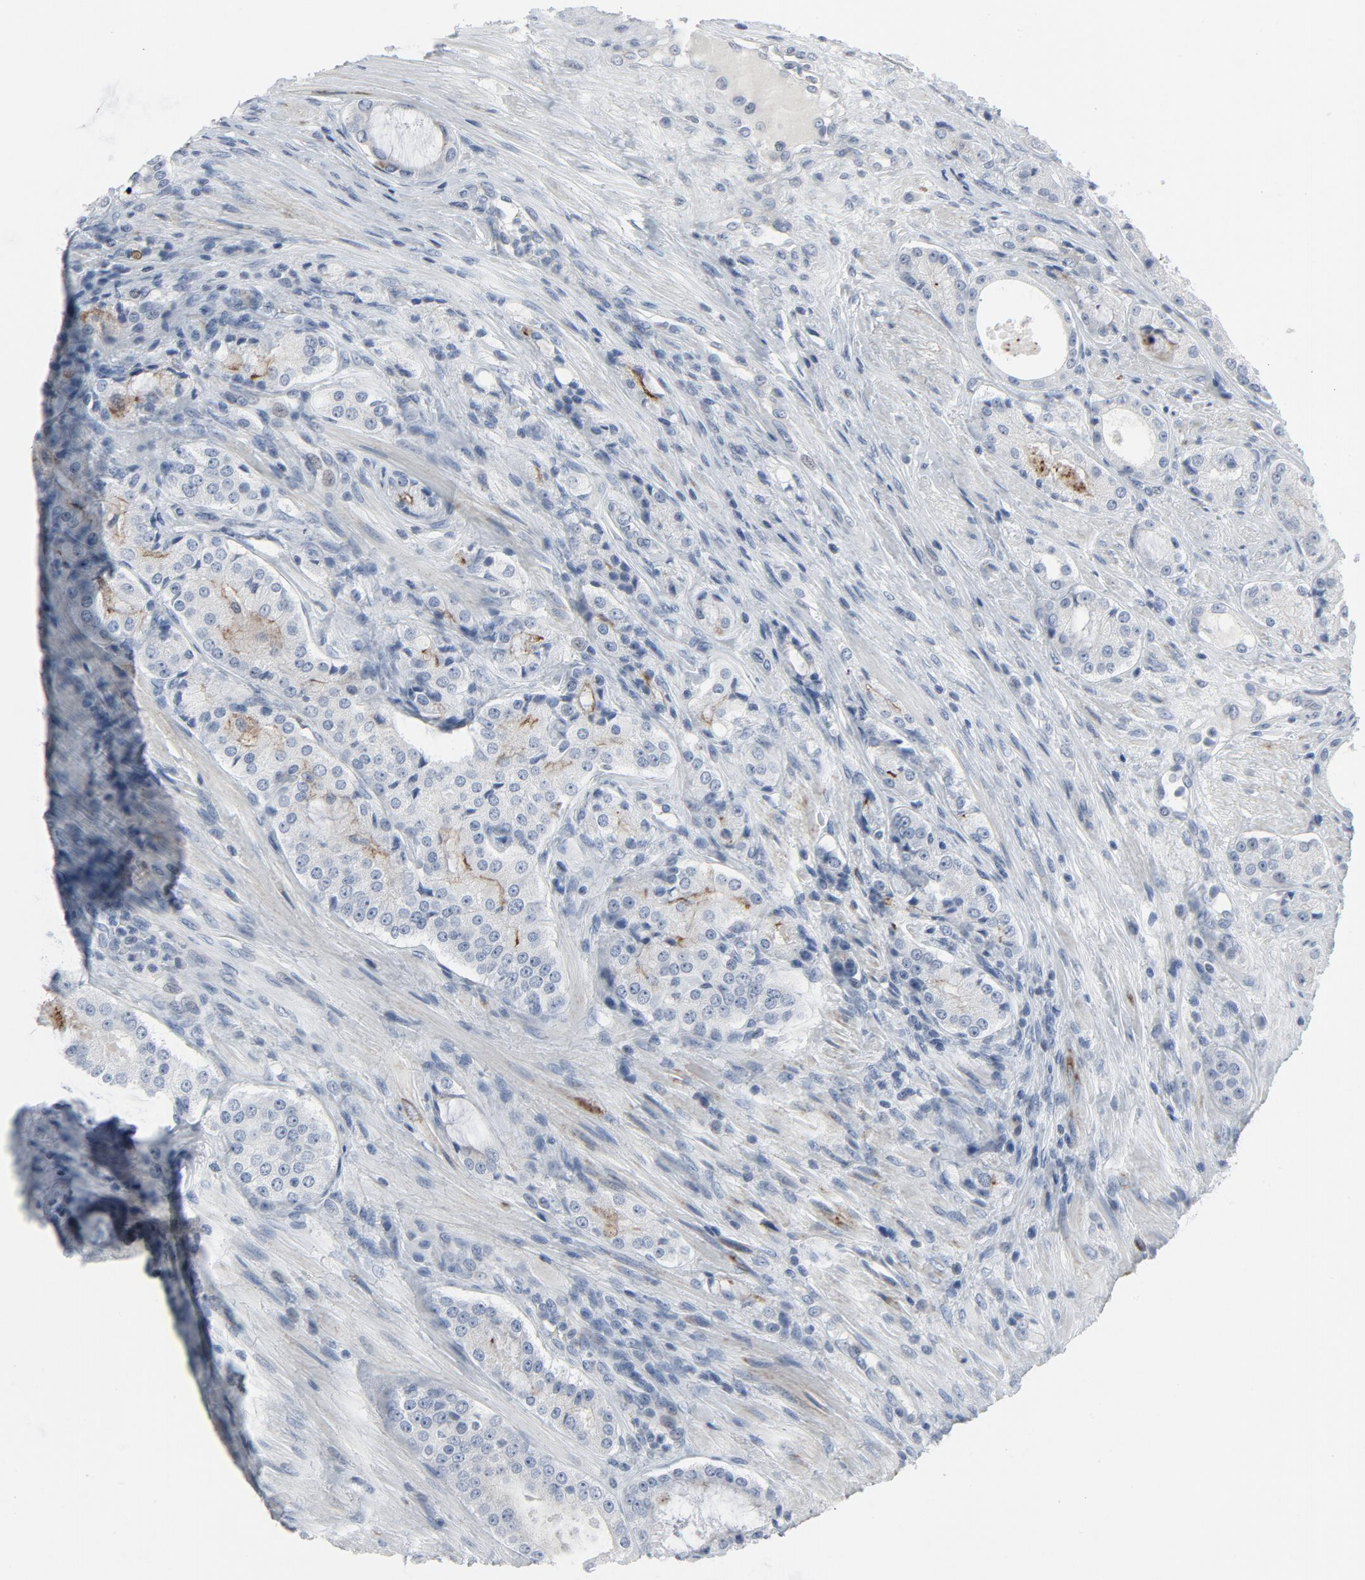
{"staining": {"intensity": "negative", "quantity": "none", "location": "none"}, "tissue": "prostate cancer", "cell_type": "Tumor cells", "image_type": "cancer", "snomed": [{"axis": "morphology", "description": "Adenocarcinoma, High grade"}, {"axis": "topography", "description": "Prostate"}], "caption": "DAB immunohistochemical staining of adenocarcinoma (high-grade) (prostate) exhibits no significant expression in tumor cells.", "gene": "GPX2", "patient": {"sex": "male", "age": 72}}